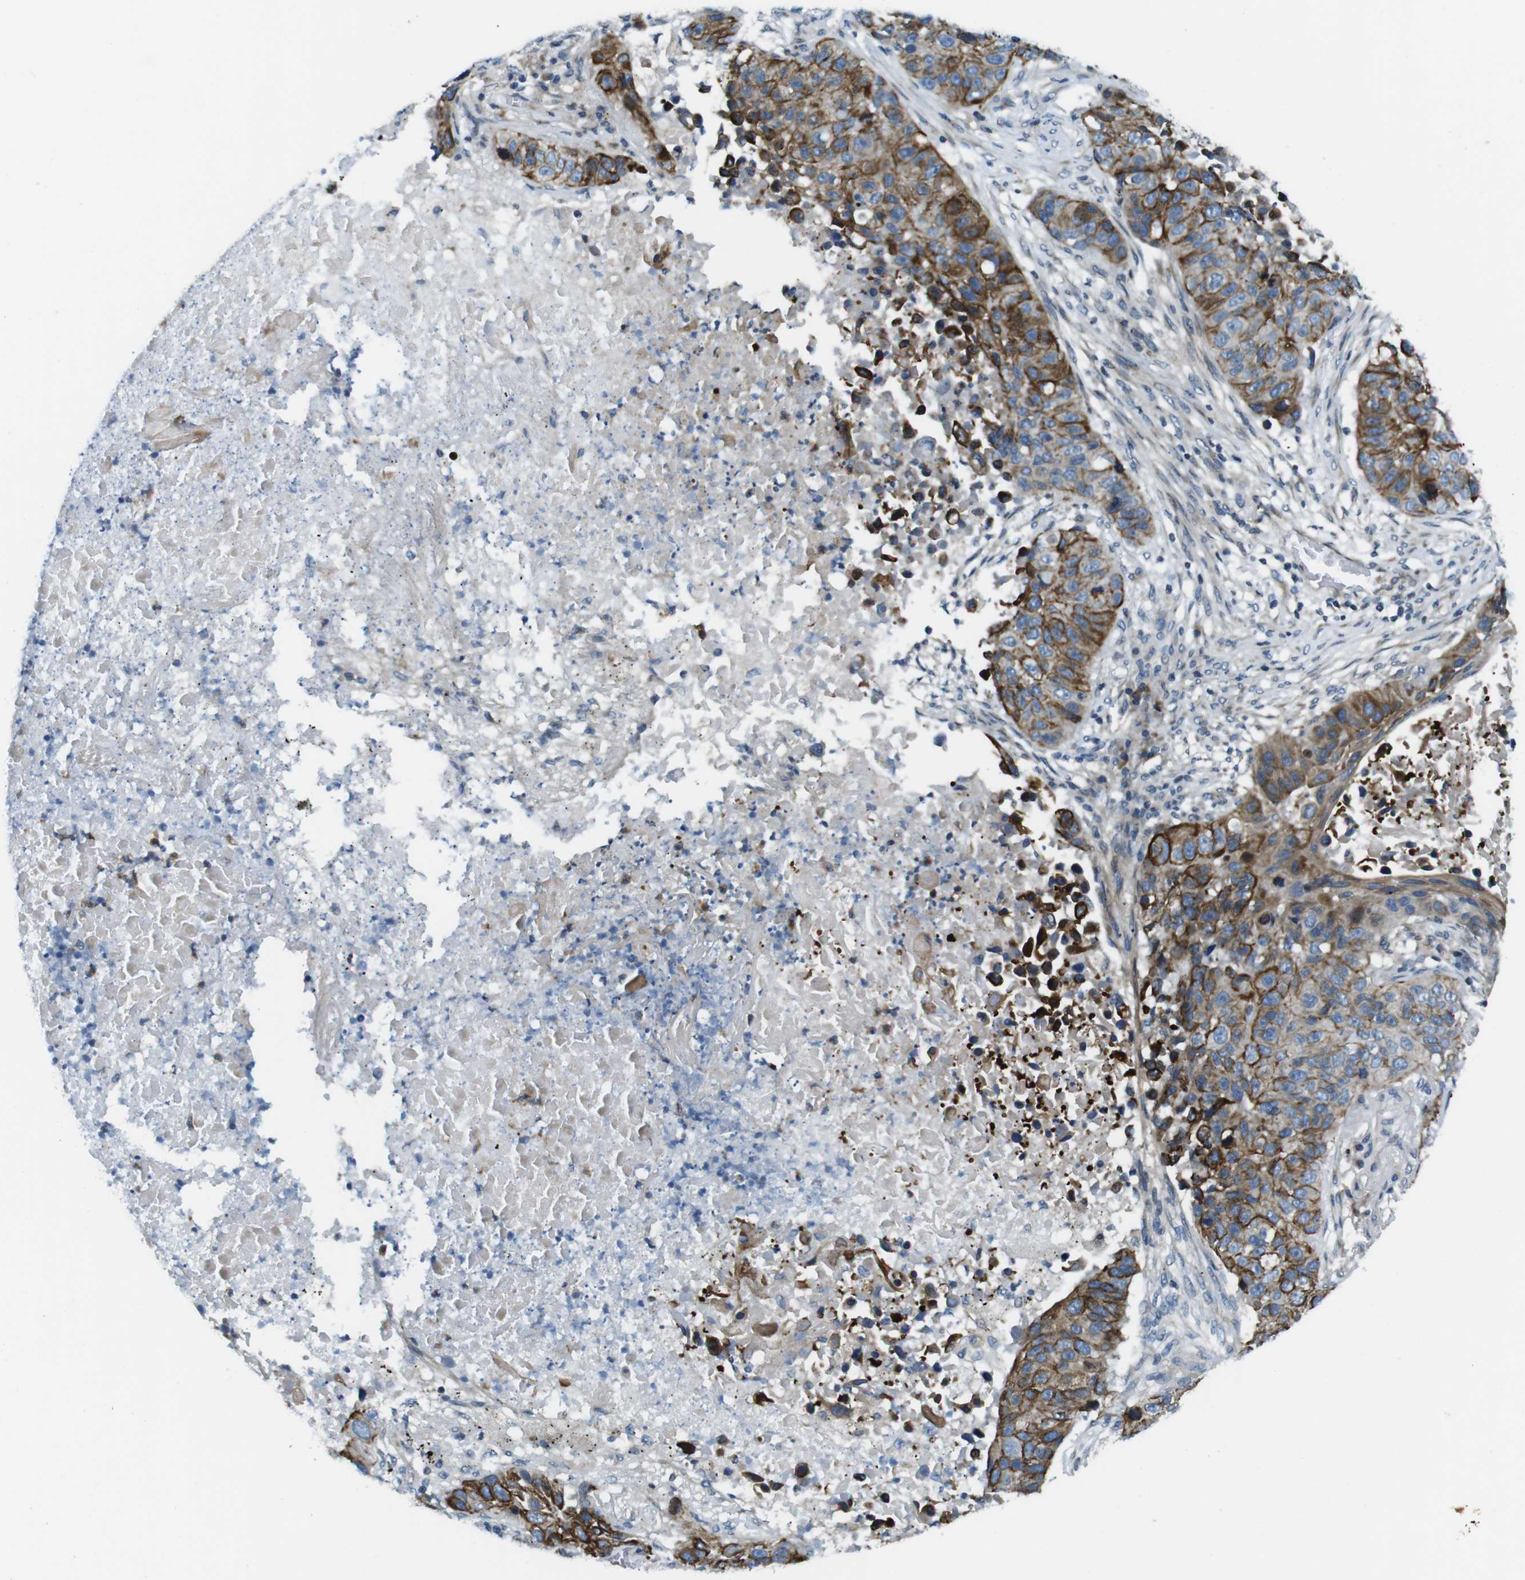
{"staining": {"intensity": "moderate", "quantity": ">75%", "location": "cytoplasmic/membranous"}, "tissue": "lung cancer", "cell_type": "Tumor cells", "image_type": "cancer", "snomed": [{"axis": "morphology", "description": "Squamous cell carcinoma, NOS"}, {"axis": "topography", "description": "Lung"}], "caption": "About >75% of tumor cells in lung cancer (squamous cell carcinoma) reveal moderate cytoplasmic/membranous protein positivity as visualized by brown immunohistochemical staining.", "gene": "ZDHHC3", "patient": {"sex": "male", "age": 57}}